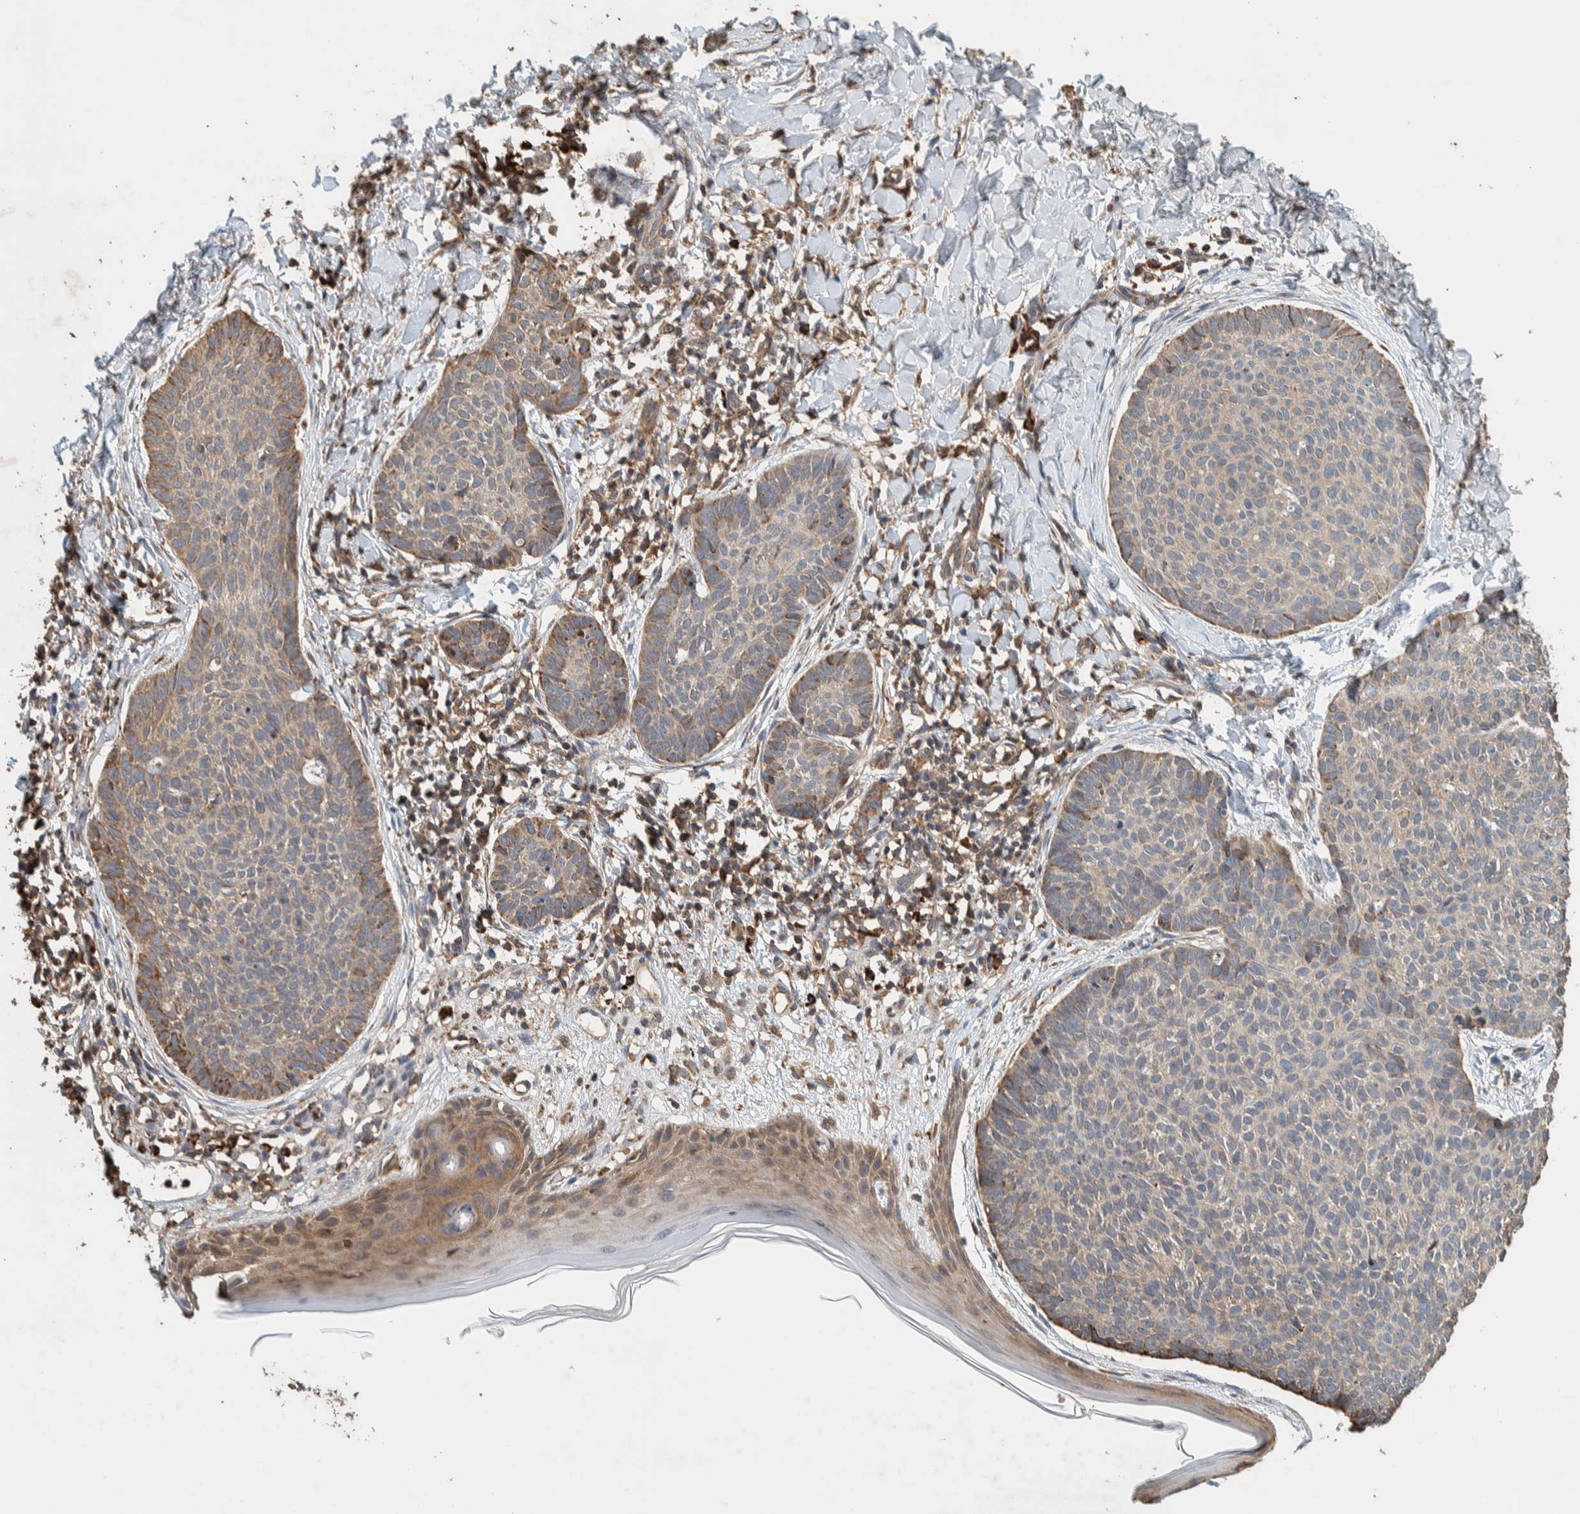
{"staining": {"intensity": "weak", "quantity": "25%-75%", "location": "cytoplasmic/membranous"}, "tissue": "skin cancer", "cell_type": "Tumor cells", "image_type": "cancer", "snomed": [{"axis": "morphology", "description": "Normal tissue, NOS"}, {"axis": "morphology", "description": "Basal cell carcinoma"}, {"axis": "topography", "description": "Skin"}], "caption": "A low amount of weak cytoplasmic/membranous positivity is appreciated in approximately 25%-75% of tumor cells in basal cell carcinoma (skin) tissue.", "gene": "PLA2G3", "patient": {"sex": "male", "age": 50}}